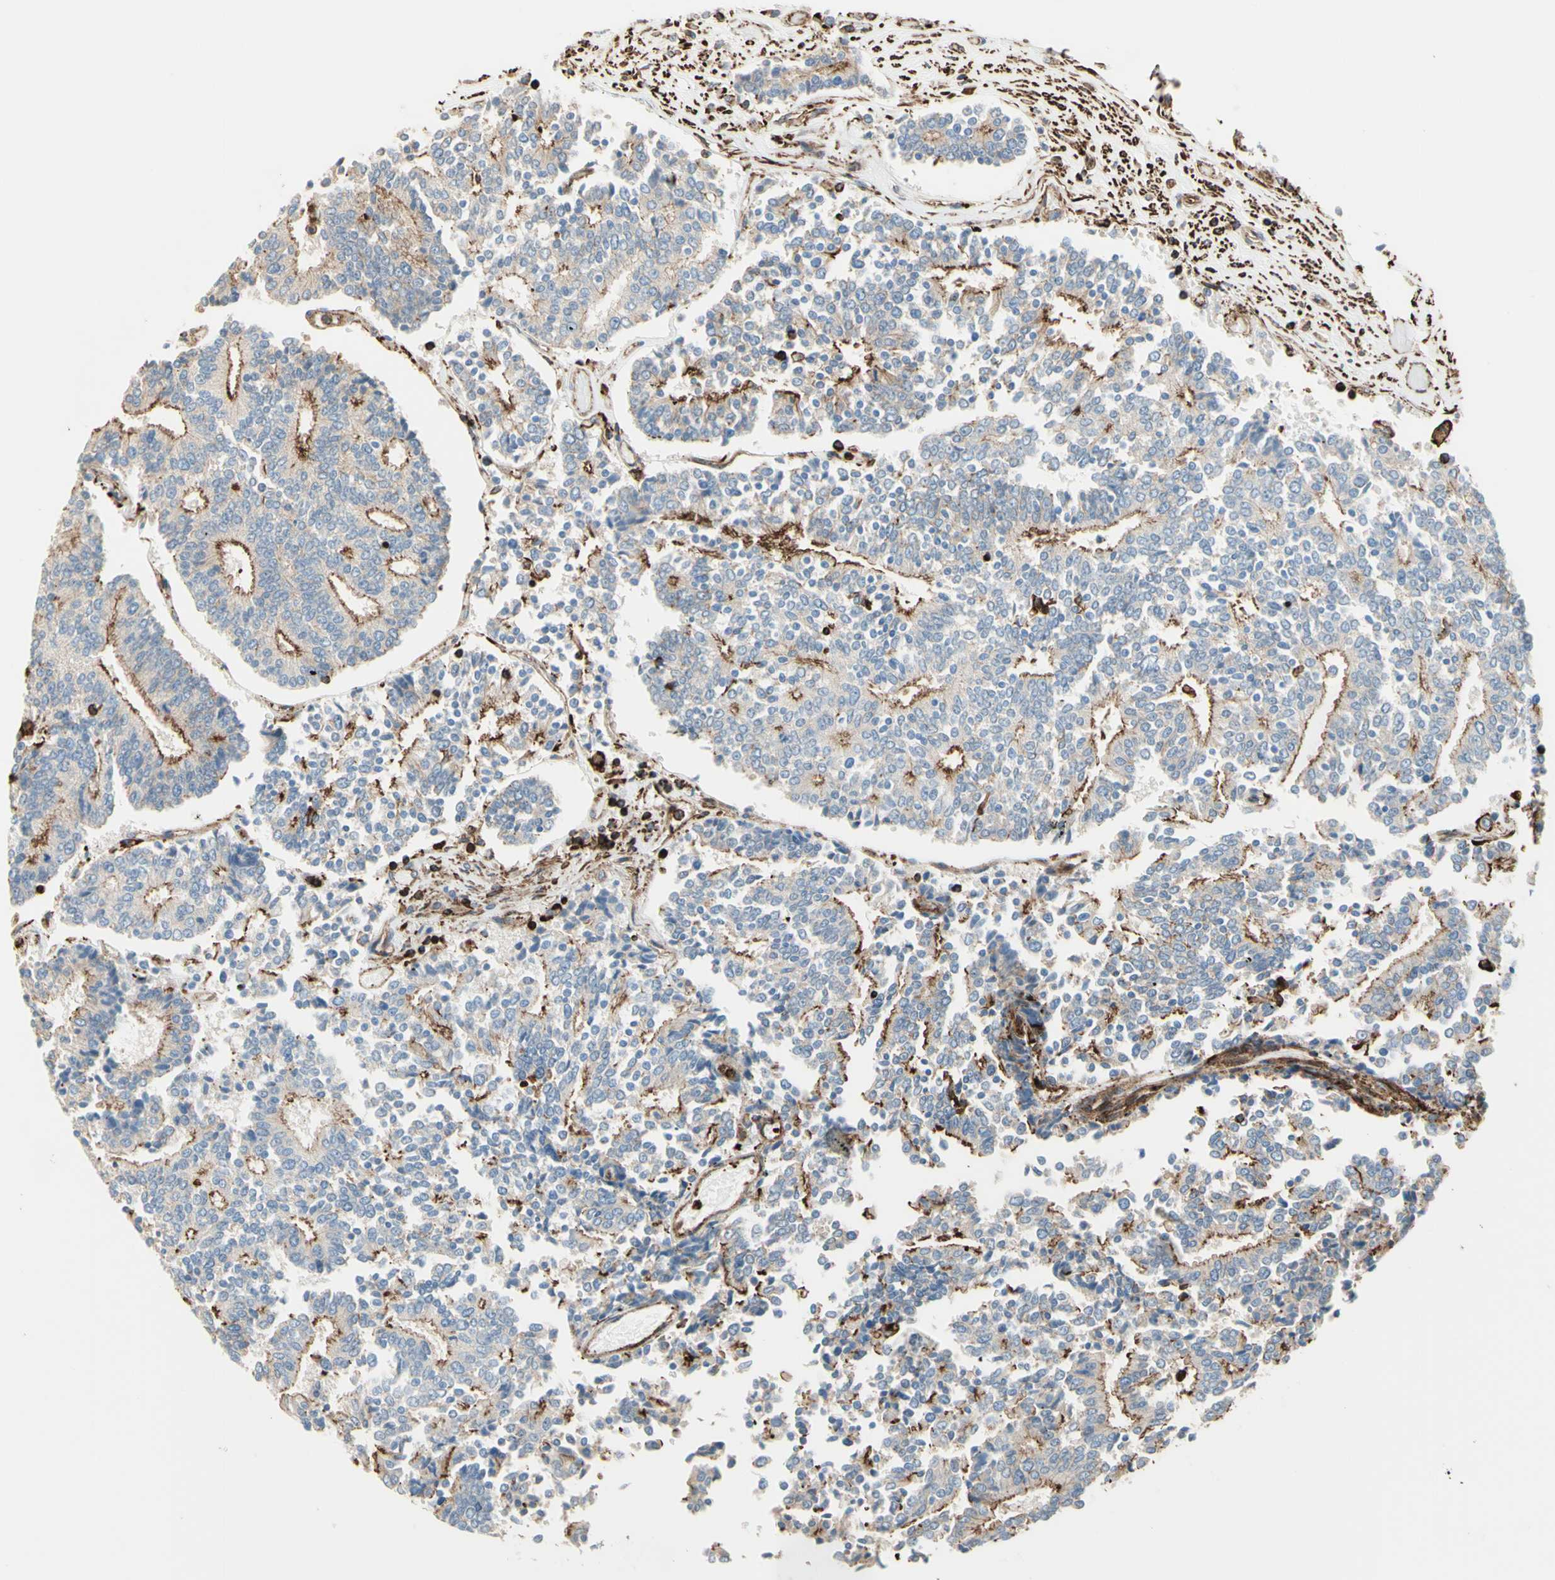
{"staining": {"intensity": "moderate", "quantity": "25%-75%", "location": "cytoplasmic/membranous"}, "tissue": "prostate cancer", "cell_type": "Tumor cells", "image_type": "cancer", "snomed": [{"axis": "morphology", "description": "Normal tissue, NOS"}, {"axis": "morphology", "description": "Adenocarcinoma, High grade"}, {"axis": "topography", "description": "Prostate"}, {"axis": "topography", "description": "Seminal veicle"}], "caption": "Protein expression analysis of prostate cancer (high-grade adenocarcinoma) exhibits moderate cytoplasmic/membranous expression in about 25%-75% of tumor cells.", "gene": "SEMA4C", "patient": {"sex": "male", "age": 55}}